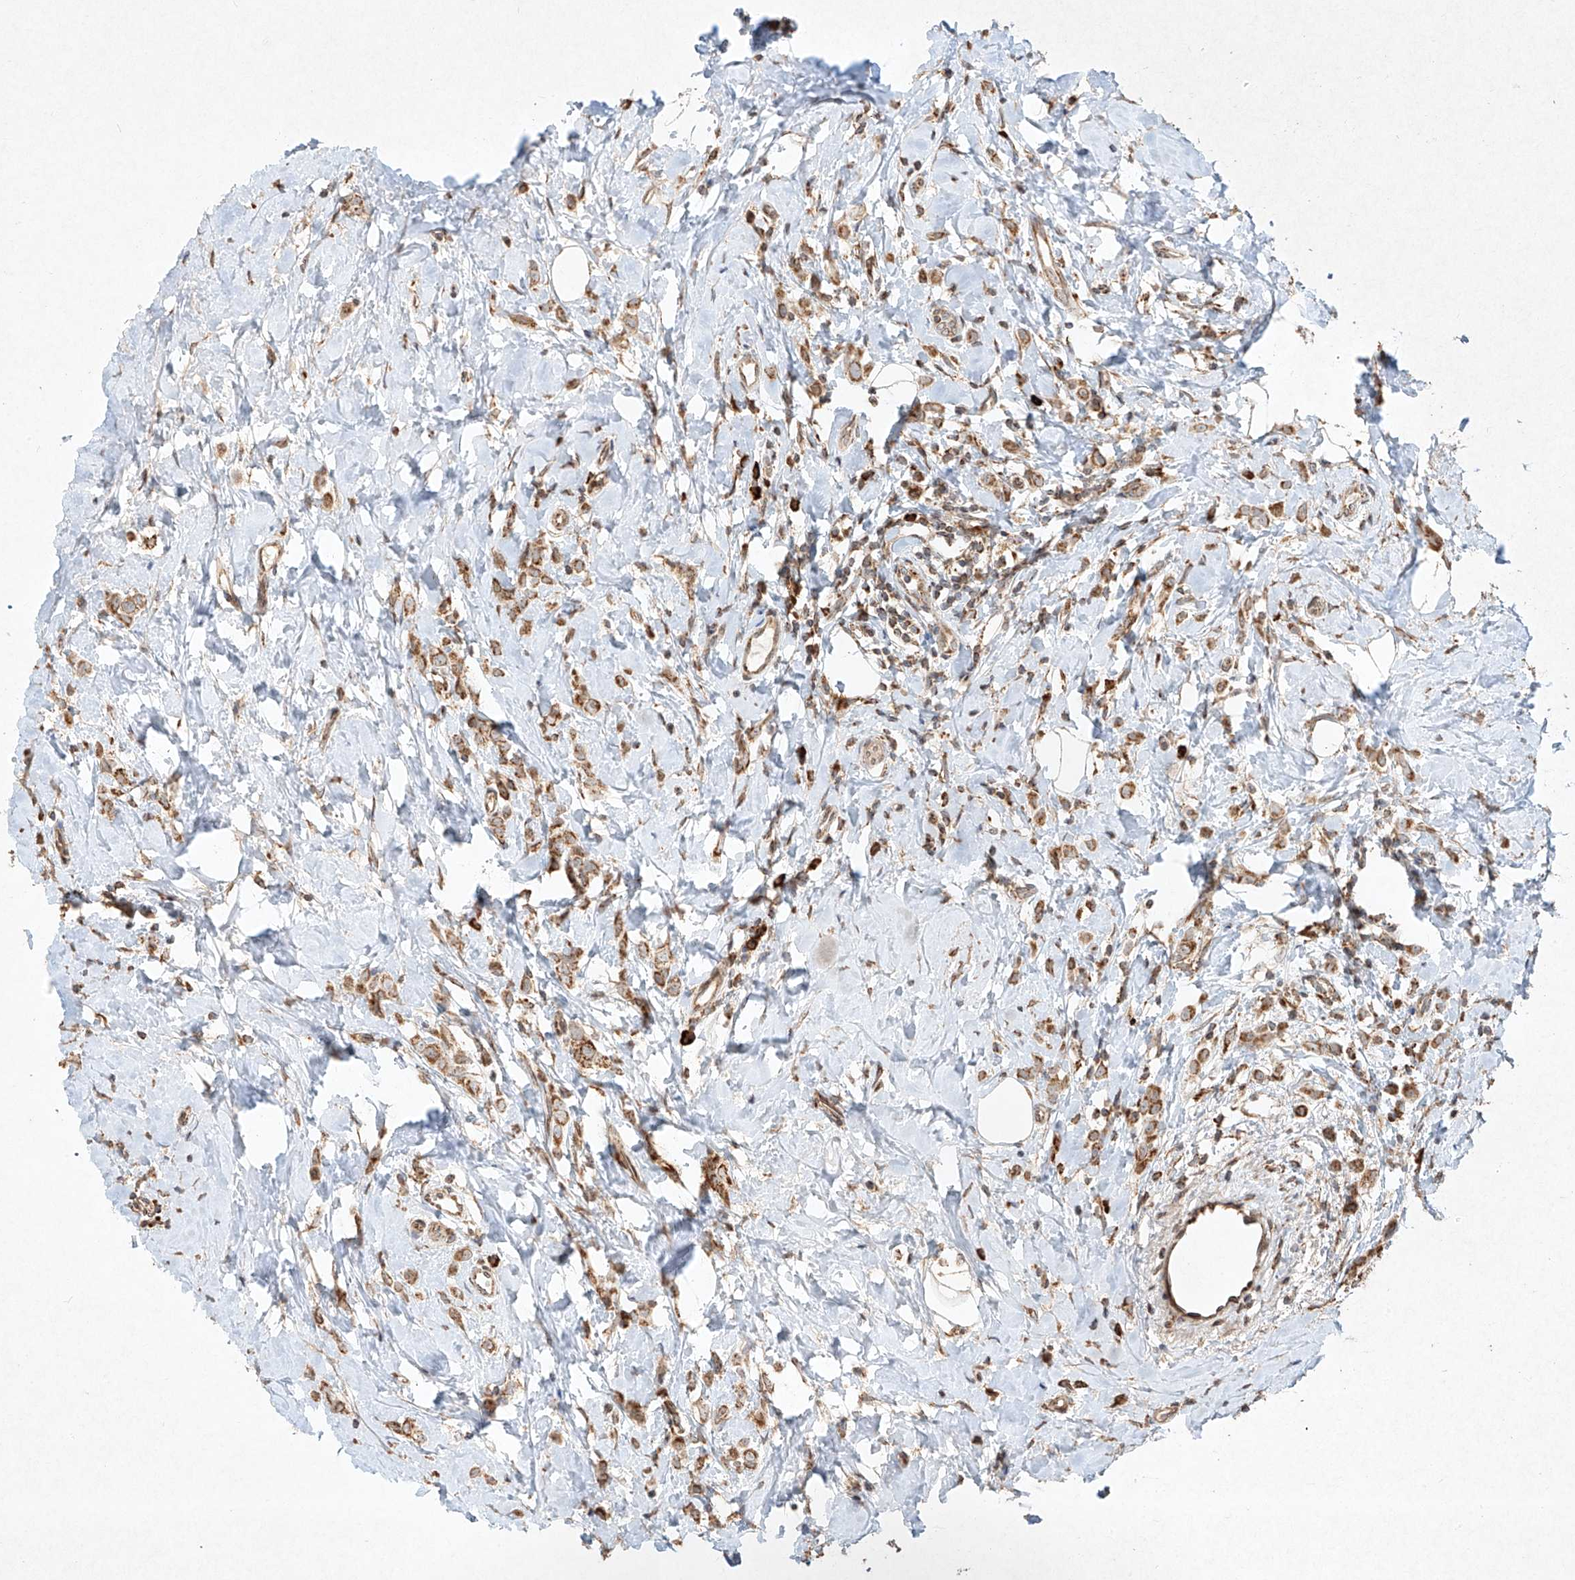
{"staining": {"intensity": "moderate", "quantity": ">75%", "location": "cytoplasmic/membranous"}, "tissue": "breast cancer", "cell_type": "Tumor cells", "image_type": "cancer", "snomed": [{"axis": "morphology", "description": "Lobular carcinoma"}, {"axis": "topography", "description": "Breast"}], "caption": "Protein analysis of breast cancer (lobular carcinoma) tissue demonstrates moderate cytoplasmic/membranous positivity in approximately >75% of tumor cells.", "gene": "SEMA3B", "patient": {"sex": "female", "age": 47}}